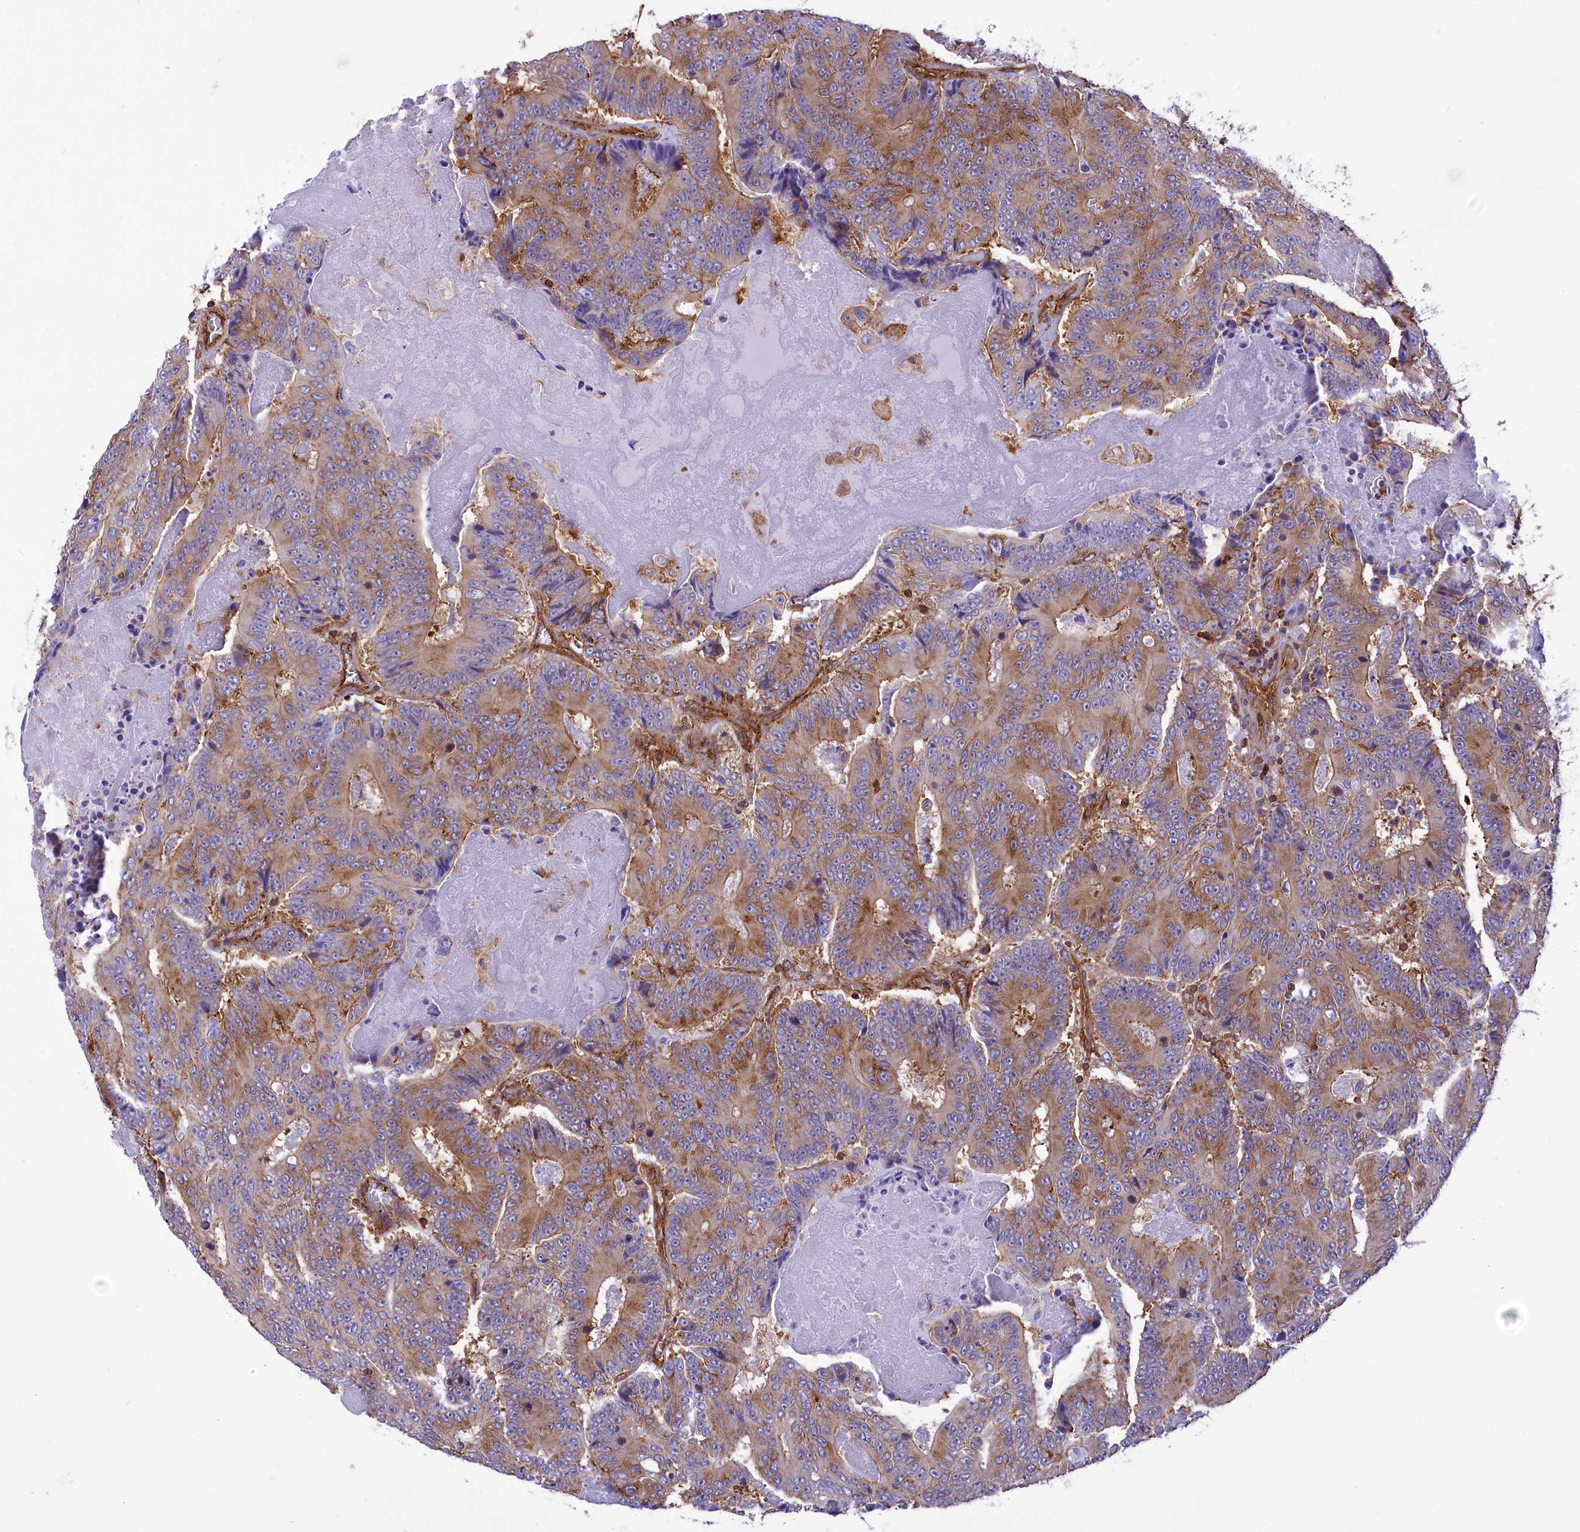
{"staining": {"intensity": "moderate", "quantity": ">75%", "location": "cytoplasmic/membranous"}, "tissue": "colorectal cancer", "cell_type": "Tumor cells", "image_type": "cancer", "snomed": [{"axis": "morphology", "description": "Adenocarcinoma, NOS"}, {"axis": "topography", "description": "Colon"}], "caption": "This is an image of immunohistochemistry staining of colorectal cancer (adenocarcinoma), which shows moderate expression in the cytoplasmic/membranous of tumor cells.", "gene": "SEPTIN9", "patient": {"sex": "male", "age": 83}}